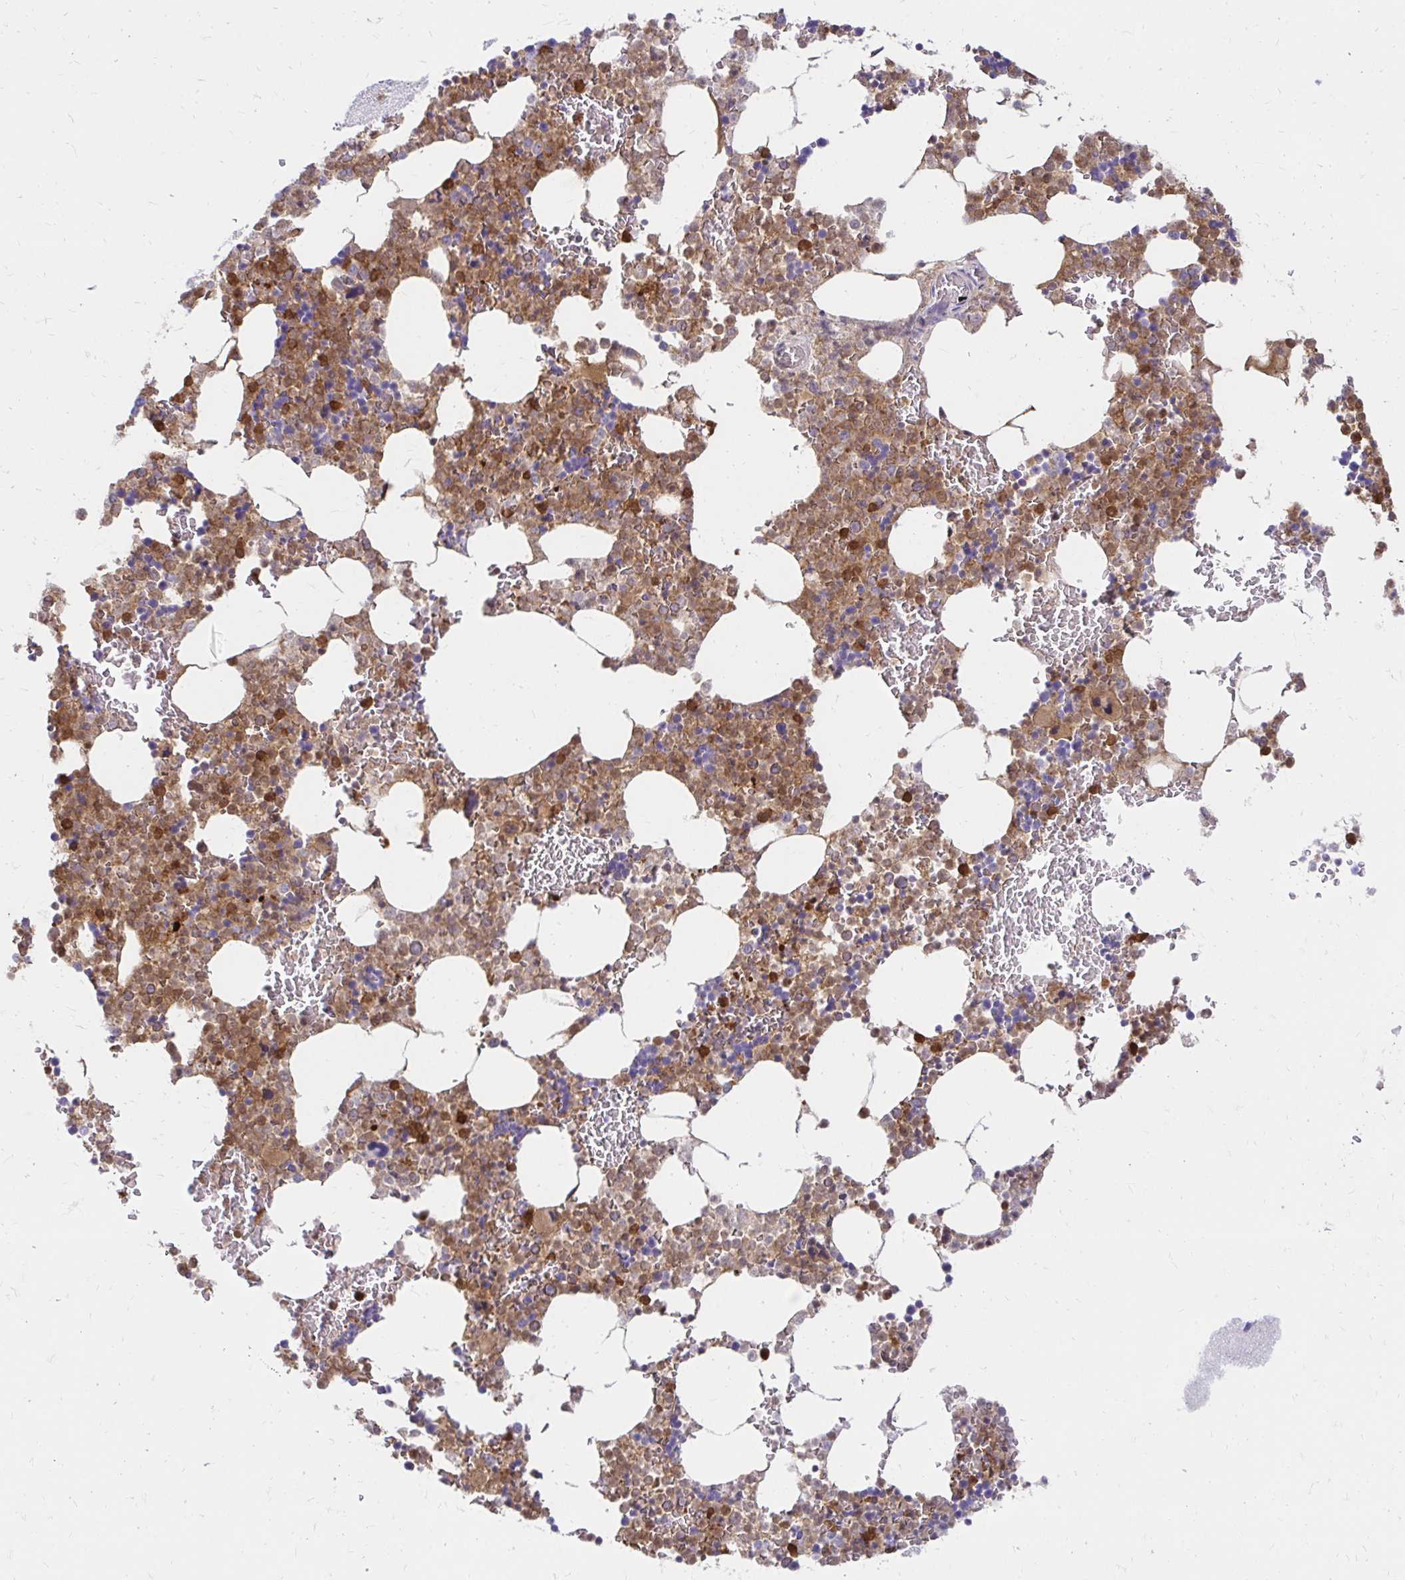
{"staining": {"intensity": "moderate", "quantity": "25%-75%", "location": "cytoplasmic/membranous,nuclear"}, "tissue": "bone marrow", "cell_type": "Hematopoietic cells", "image_type": "normal", "snomed": [{"axis": "morphology", "description": "Normal tissue, NOS"}, {"axis": "topography", "description": "Bone marrow"}], "caption": "Hematopoietic cells exhibit medium levels of moderate cytoplasmic/membranous,nuclear positivity in approximately 25%-75% of cells in unremarkable human bone marrow.", "gene": "PYCARD", "patient": {"sex": "female", "age": 42}}